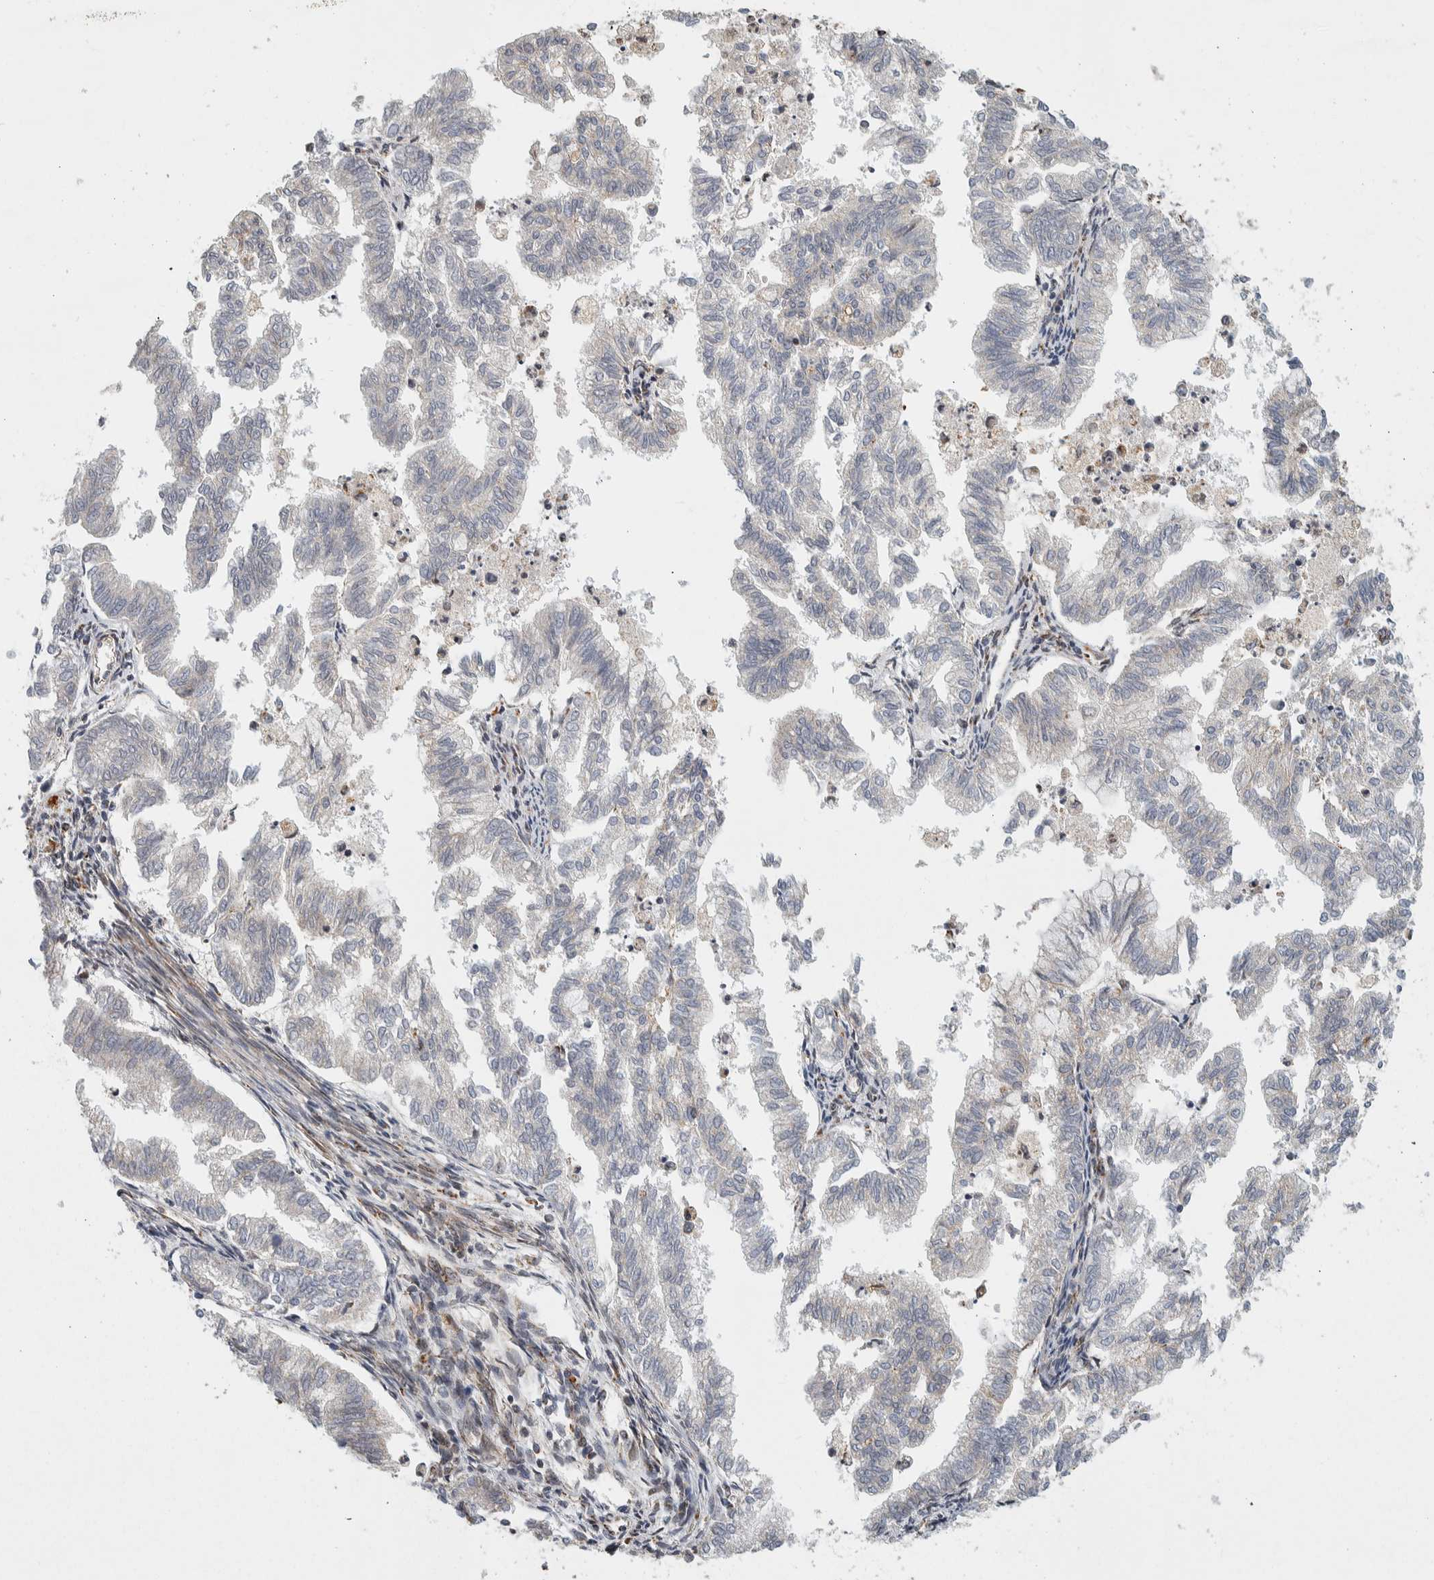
{"staining": {"intensity": "weak", "quantity": "<25%", "location": "cytoplasmic/membranous"}, "tissue": "endometrial cancer", "cell_type": "Tumor cells", "image_type": "cancer", "snomed": [{"axis": "morphology", "description": "Necrosis, NOS"}, {"axis": "morphology", "description": "Adenocarcinoma, NOS"}, {"axis": "topography", "description": "Endometrium"}], "caption": "Micrograph shows no significant protein expression in tumor cells of endometrial cancer (adenocarcinoma). (Immunohistochemistry (ihc), brightfield microscopy, high magnification).", "gene": "AFP", "patient": {"sex": "female", "age": 79}}